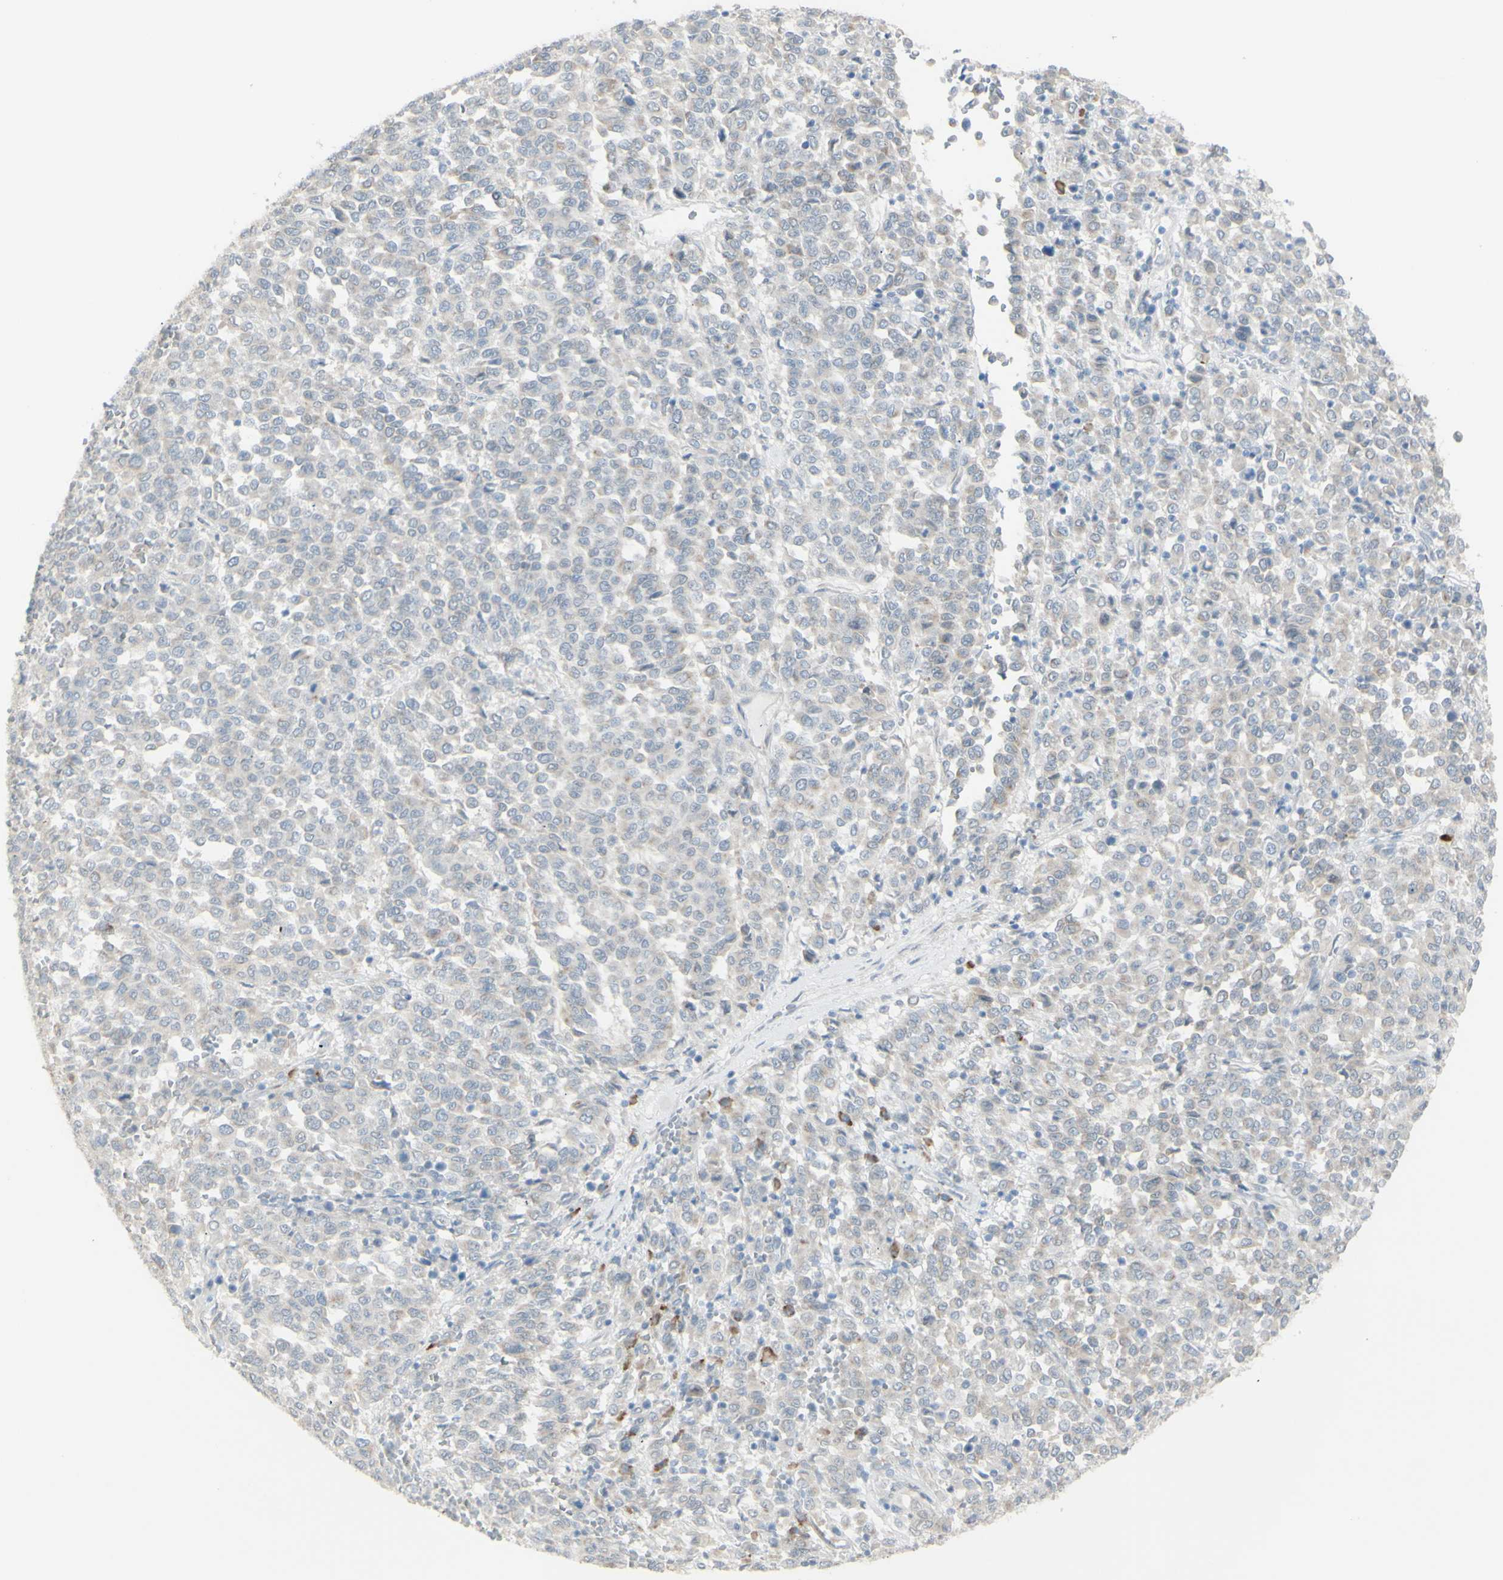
{"staining": {"intensity": "negative", "quantity": "none", "location": "none"}, "tissue": "melanoma", "cell_type": "Tumor cells", "image_type": "cancer", "snomed": [{"axis": "morphology", "description": "Malignant melanoma, Metastatic site"}, {"axis": "topography", "description": "Pancreas"}], "caption": "DAB (3,3'-diaminobenzidine) immunohistochemical staining of melanoma shows no significant positivity in tumor cells.", "gene": "NDST4", "patient": {"sex": "female", "age": 30}}